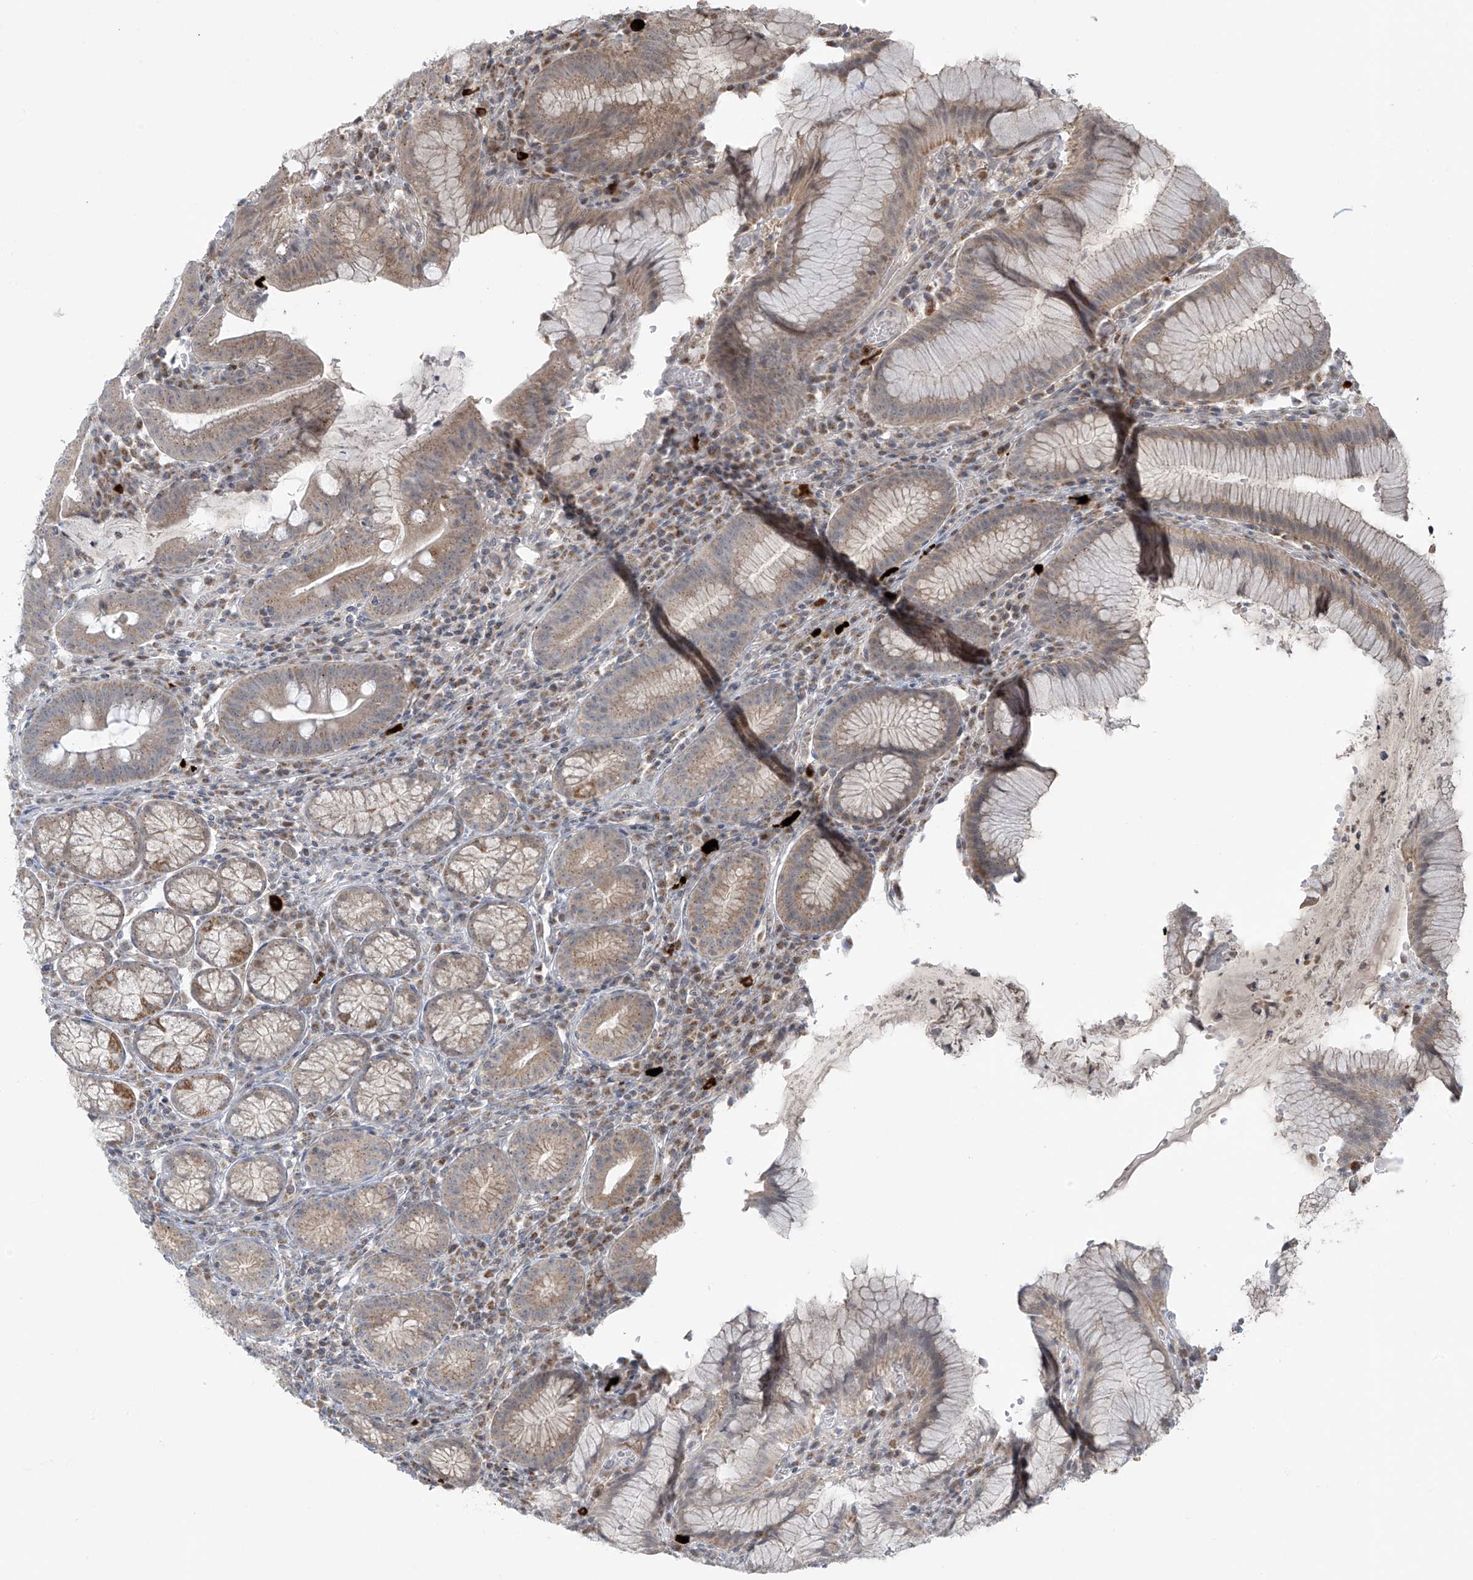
{"staining": {"intensity": "strong", "quantity": "25%-75%", "location": "cytoplasmic/membranous"}, "tissue": "stomach", "cell_type": "Glandular cells", "image_type": "normal", "snomed": [{"axis": "morphology", "description": "Normal tissue, NOS"}, {"axis": "topography", "description": "Stomach"}], "caption": "This is an image of immunohistochemistry staining of benign stomach, which shows strong expression in the cytoplasmic/membranous of glandular cells.", "gene": "HDDC2", "patient": {"sex": "male", "age": 55}}